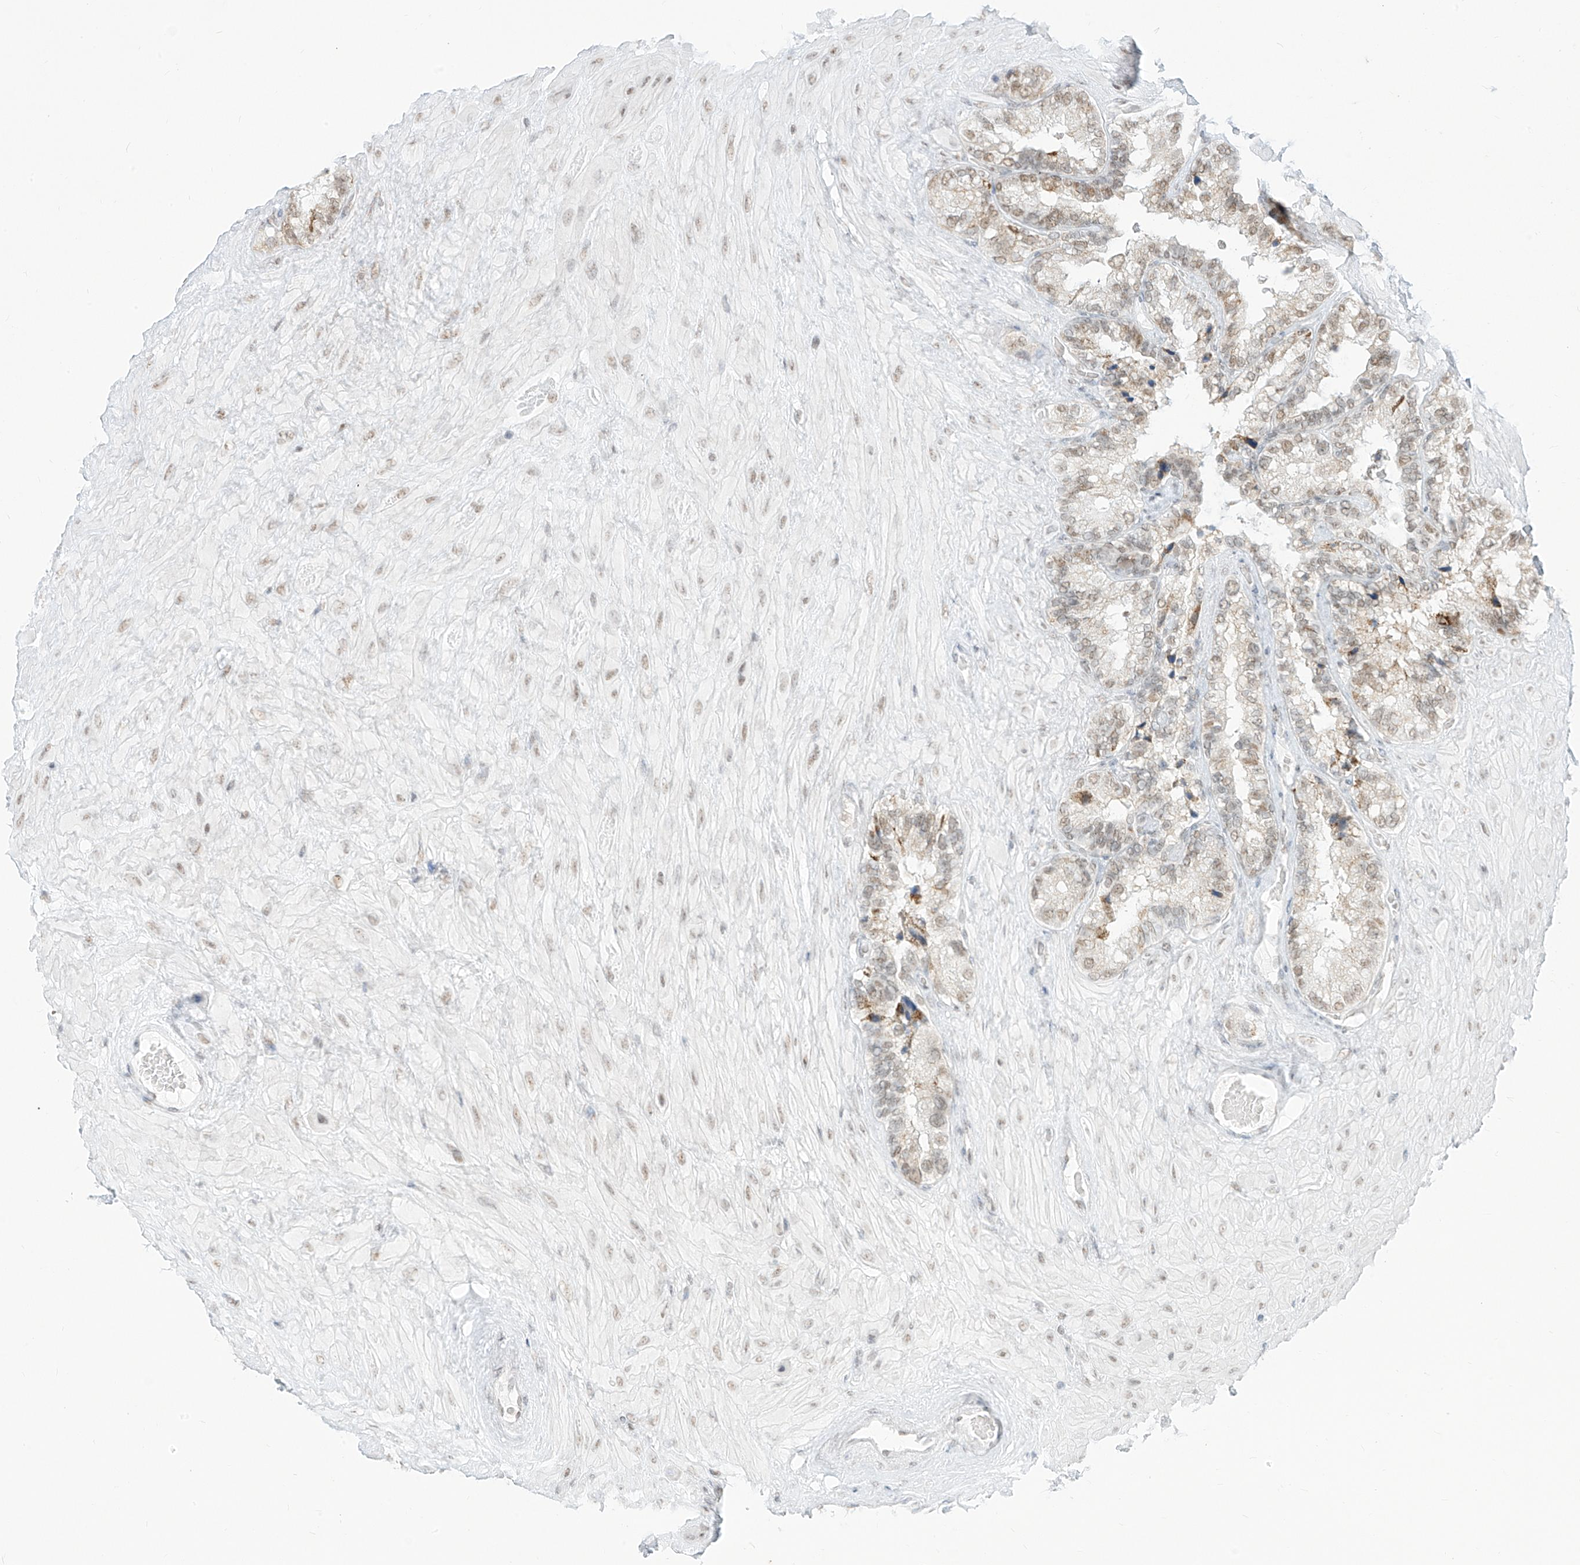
{"staining": {"intensity": "moderate", "quantity": "25%-75%", "location": "nuclear"}, "tissue": "seminal vesicle", "cell_type": "Glandular cells", "image_type": "normal", "snomed": [{"axis": "morphology", "description": "Normal tissue, NOS"}, {"axis": "topography", "description": "Prostate"}, {"axis": "topography", "description": "Seminal veicle"}], "caption": "The micrograph reveals staining of normal seminal vesicle, revealing moderate nuclear protein expression (brown color) within glandular cells. (Stains: DAB (3,3'-diaminobenzidine) in brown, nuclei in blue, Microscopy: brightfield microscopy at high magnification).", "gene": "SUPT5H", "patient": {"sex": "male", "age": 68}}